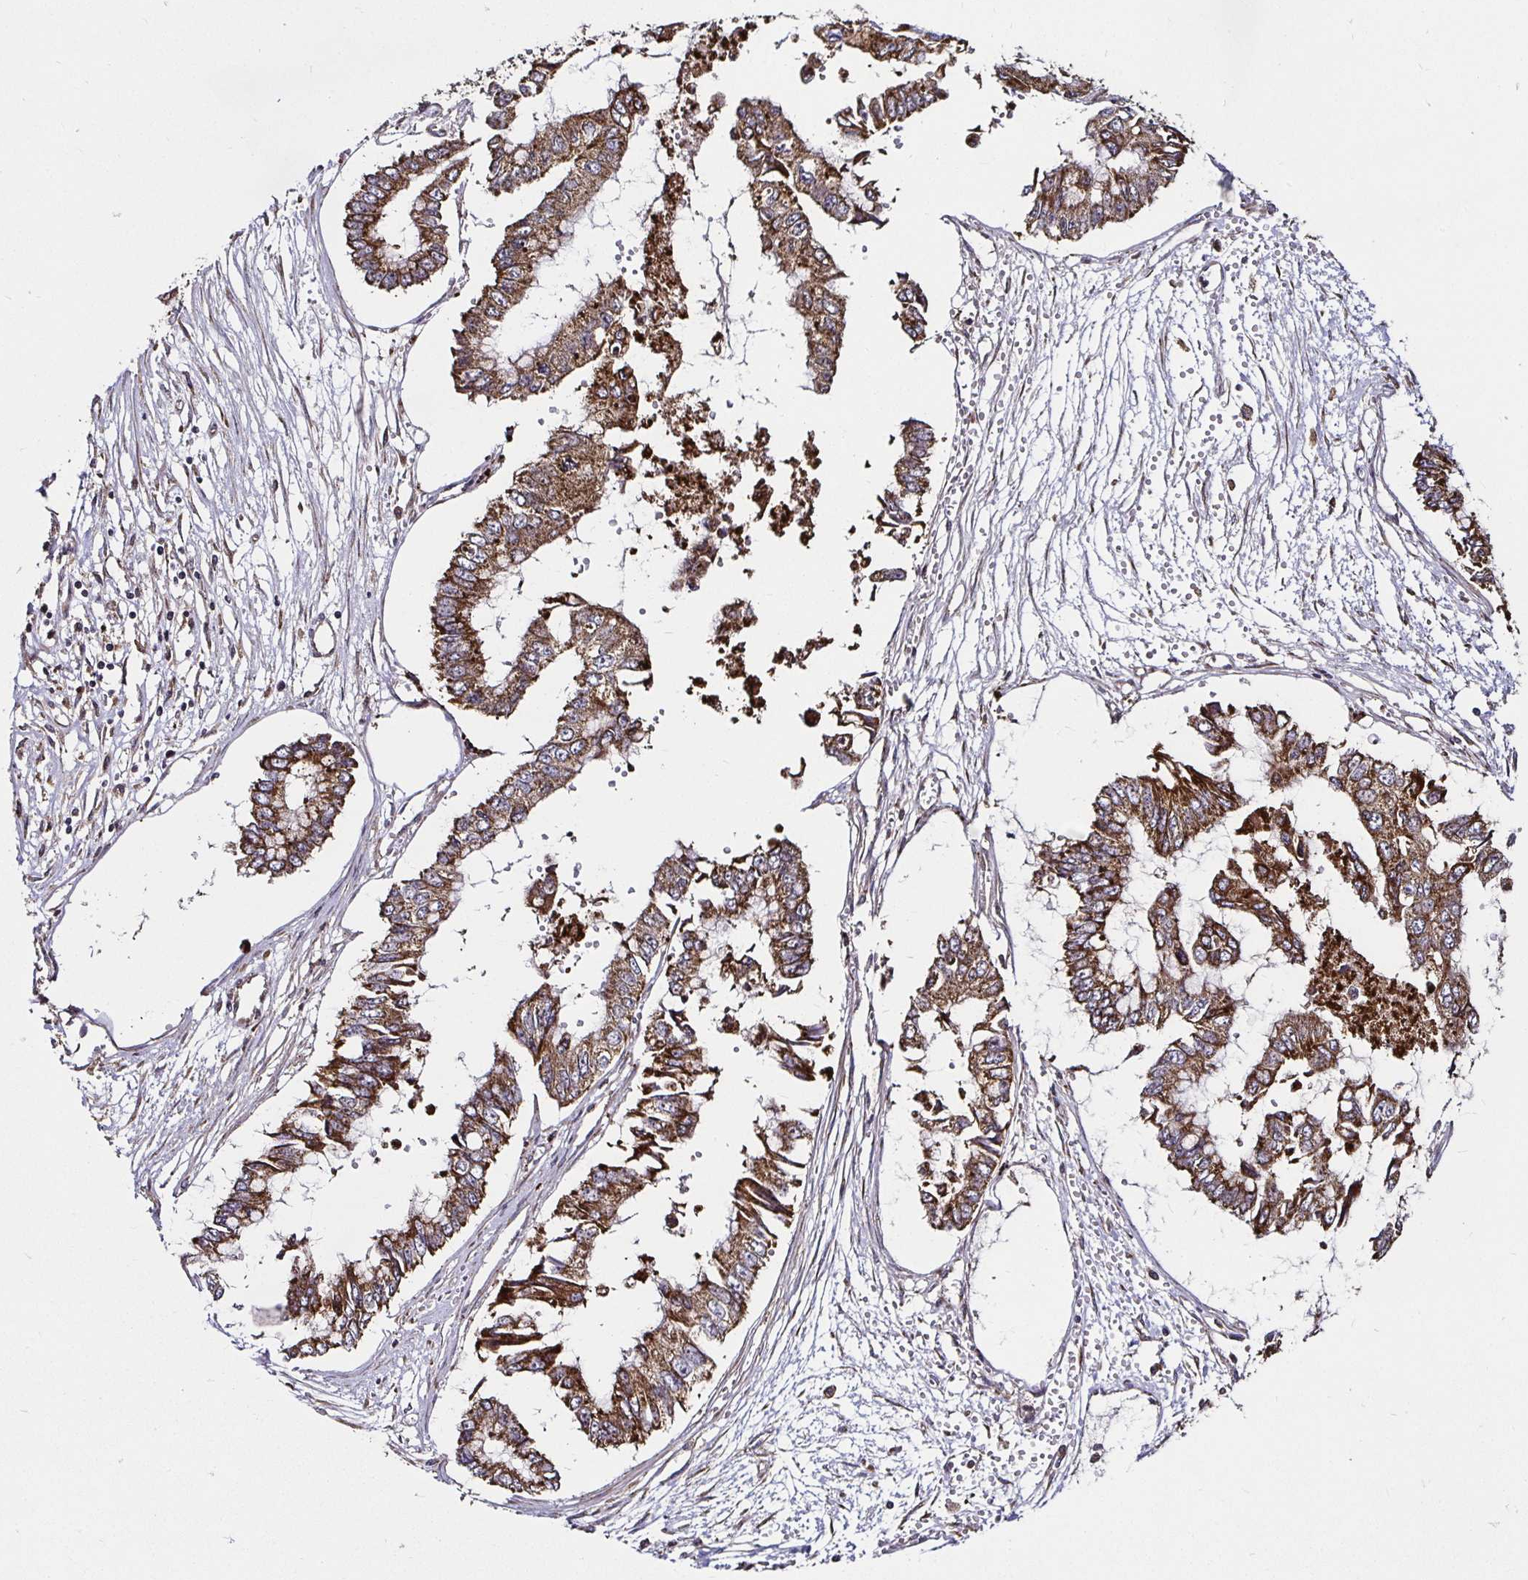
{"staining": {"intensity": "moderate", "quantity": ">75%", "location": "cytoplasmic/membranous"}, "tissue": "ovarian cancer", "cell_type": "Tumor cells", "image_type": "cancer", "snomed": [{"axis": "morphology", "description": "Cystadenocarcinoma, mucinous, NOS"}, {"axis": "topography", "description": "Ovary"}], "caption": "High-power microscopy captured an immunohistochemistry histopathology image of mucinous cystadenocarcinoma (ovarian), revealing moderate cytoplasmic/membranous positivity in approximately >75% of tumor cells. (DAB (3,3'-diaminobenzidine) = brown stain, brightfield microscopy at high magnification).", "gene": "MLST8", "patient": {"sex": "female", "age": 72}}